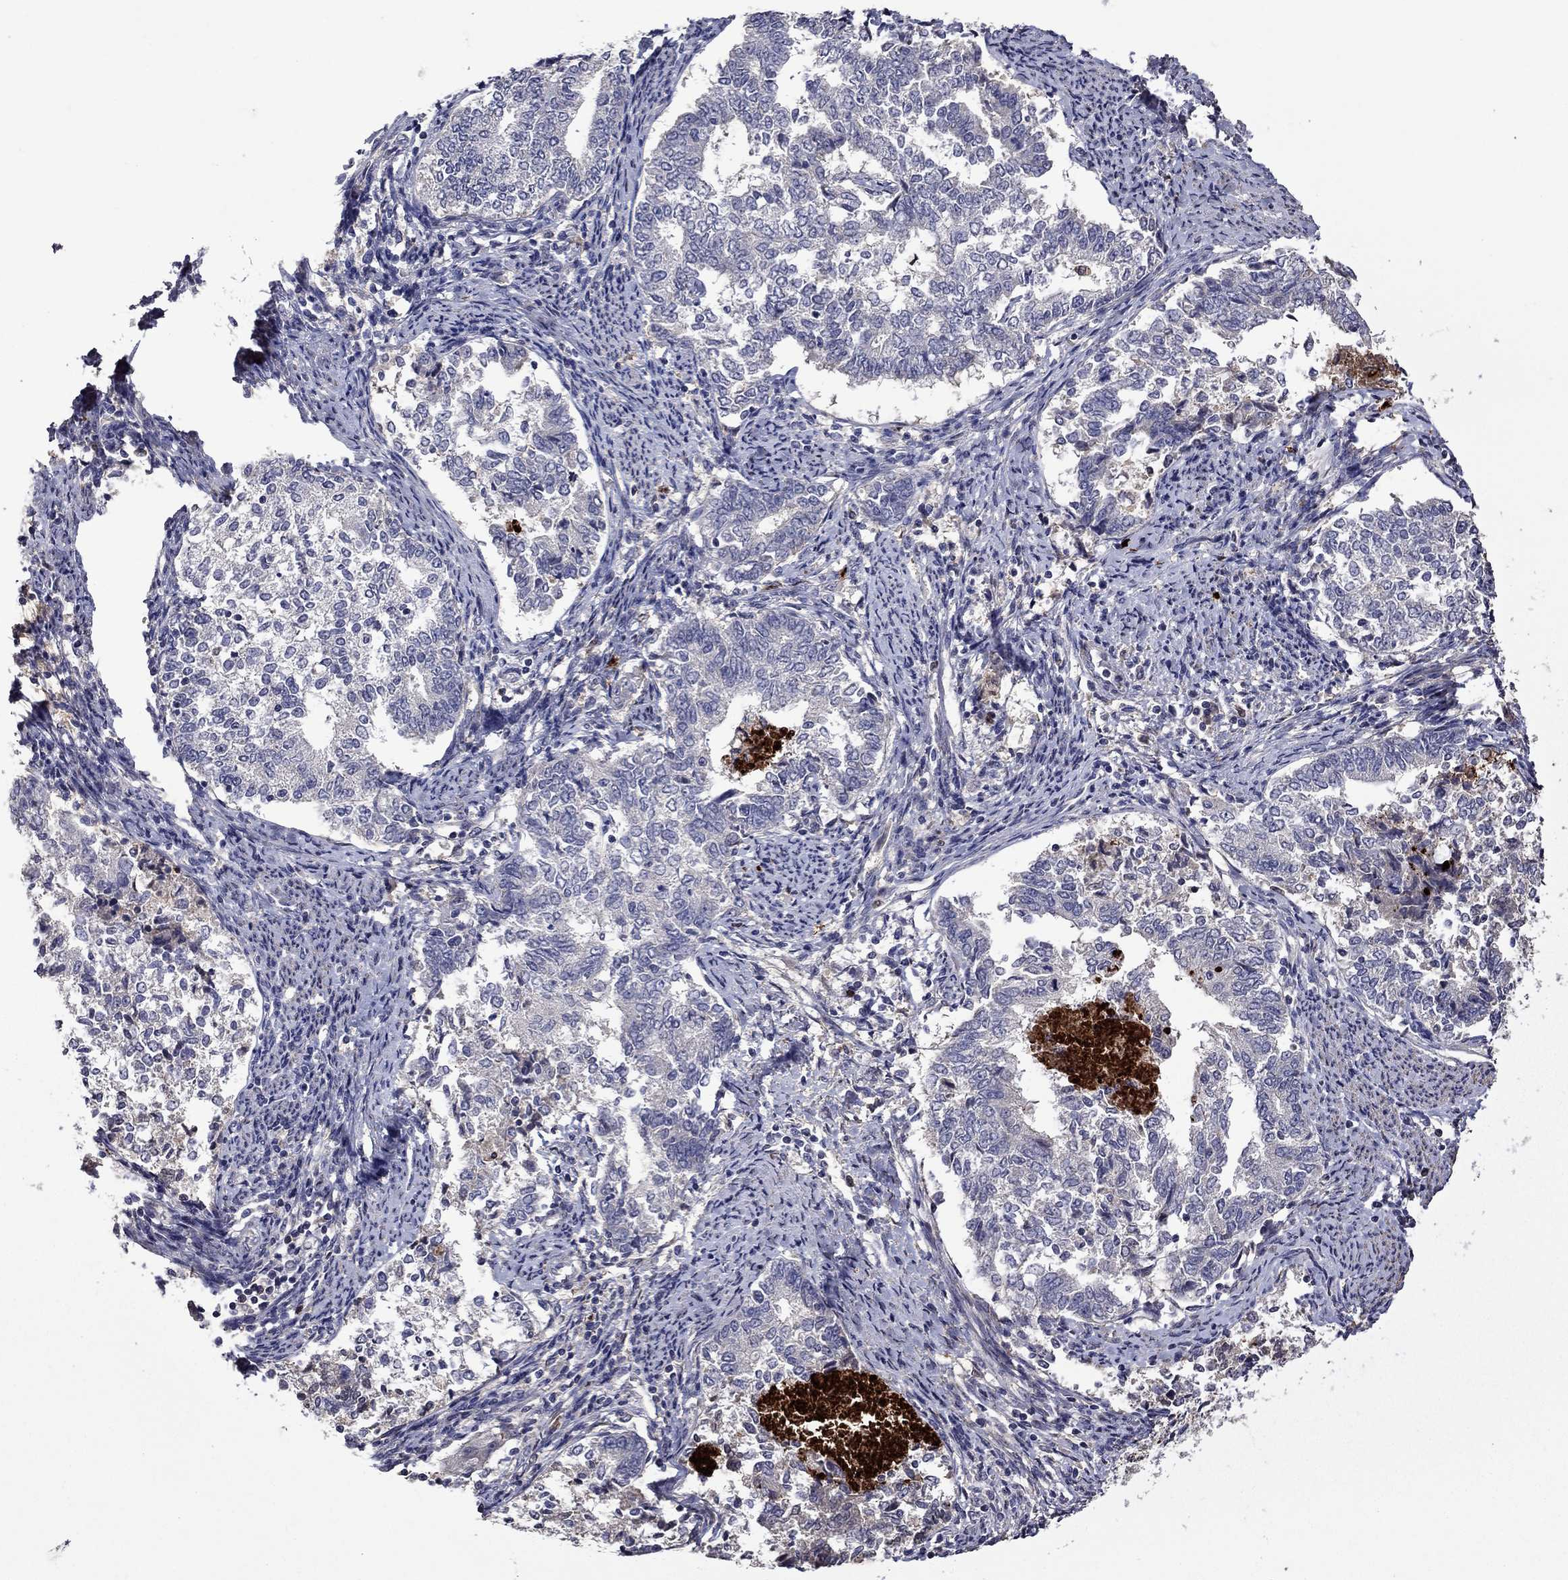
{"staining": {"intensity": "negative", "quantity": "none", "location": "none"}, "tissue": "endometrial cancer", "cell_type": "Tumor cells", "image_type": "cancer", "snomed": [{"axis": "morphology", "description": "Adenocarcinoma, NOS"}, {"axis": "topography", "description": "Endometrium"}], "caption": "High magnification brightfield microscopy of adenocarcinoma (endometrial) stained with DAB (brown) and counterstained with hematoxylin (blue): tumor cells show no significant expression. (DAB immunohistochemistry visualized using brightfield microscopy, high magnification).", "gene": "SATB1", "patient": {"sex": "female", "age": 65}}